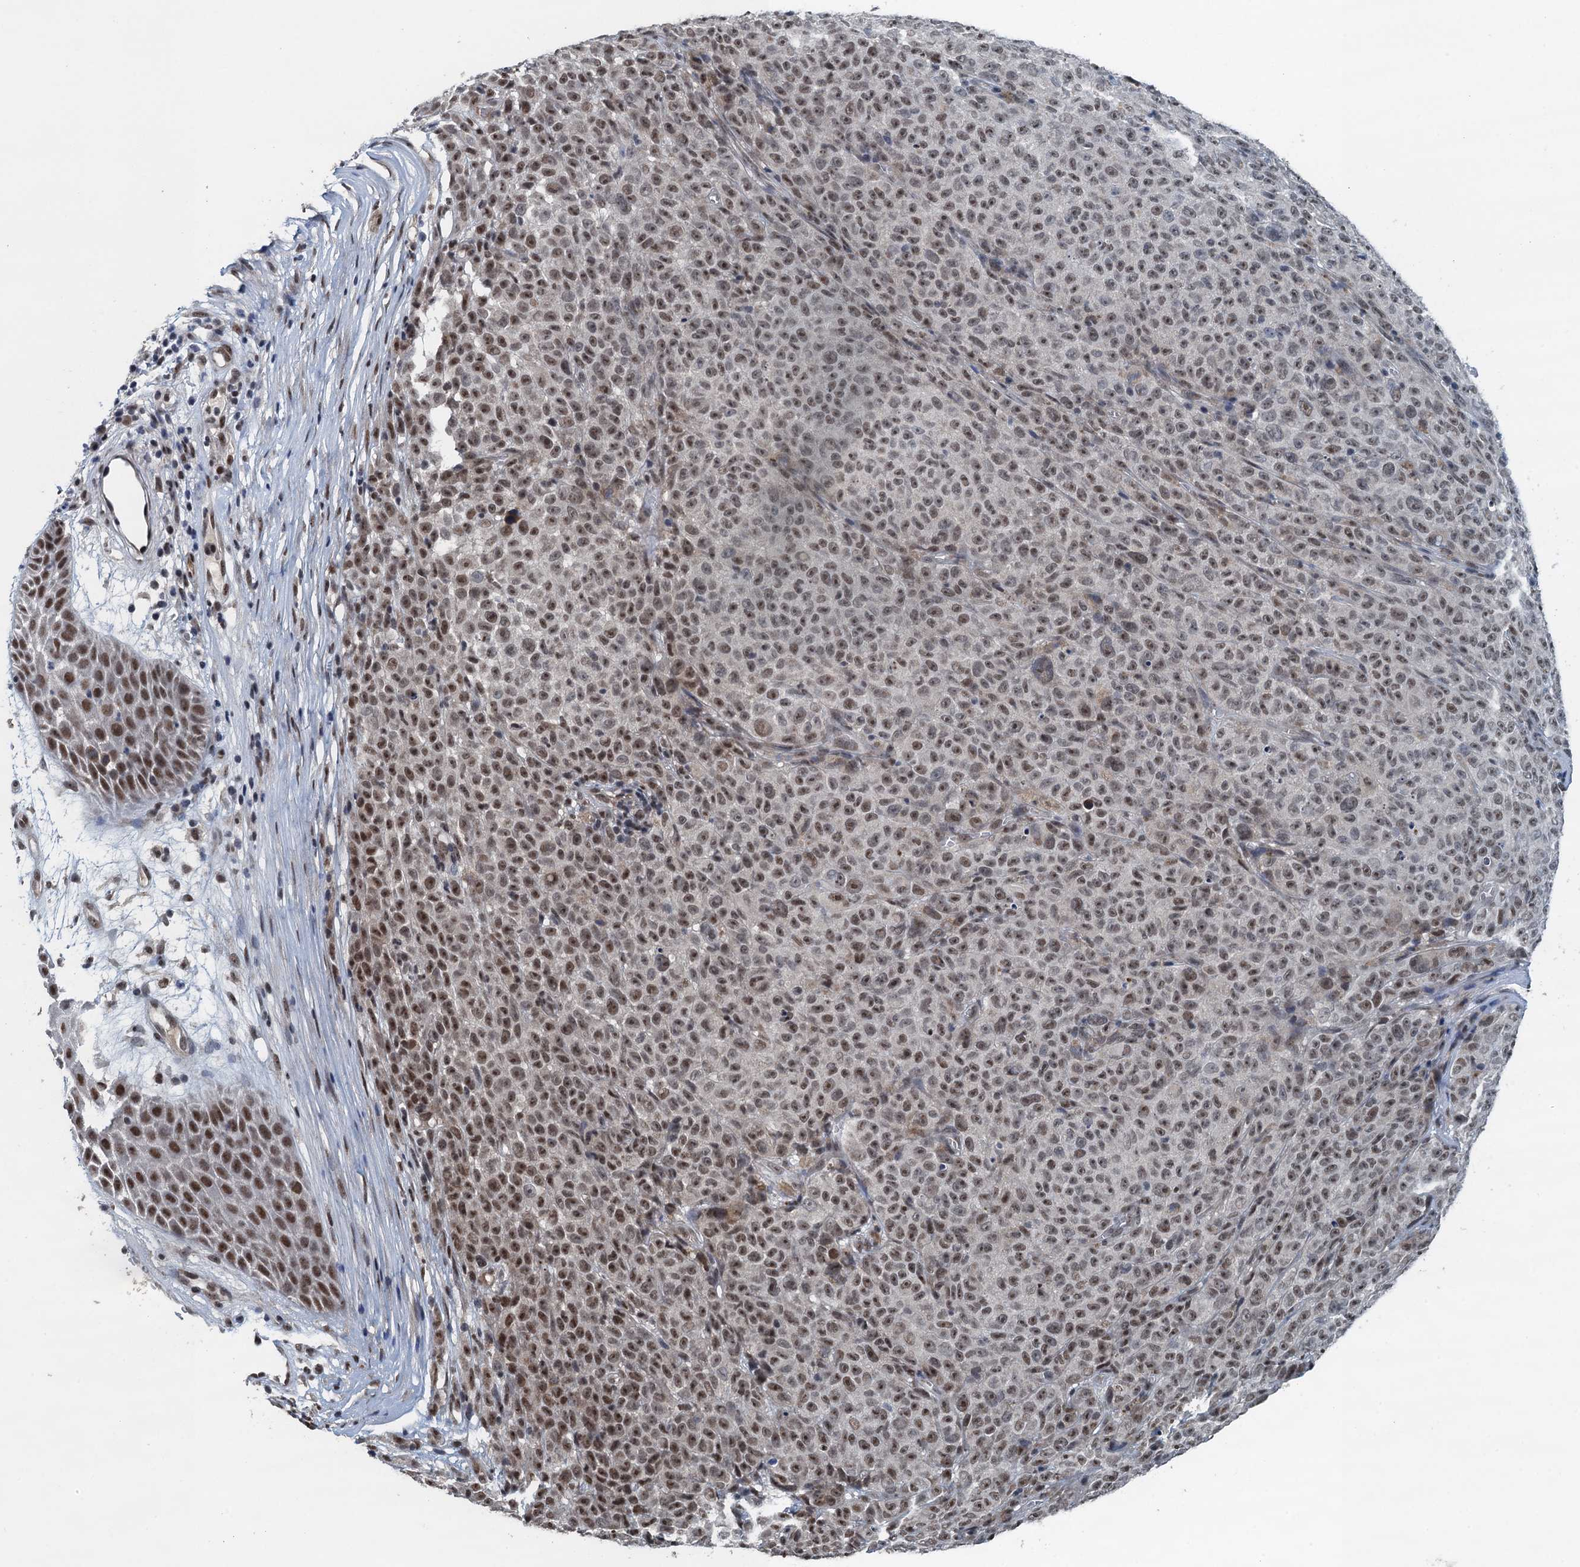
{"staining": {"intensity": "moderate", "quantity": ">75%", "location": "nuclear"}, "tissue": "melanoma", "cell_type": "Tumor cells", "image_type": "cancer", "snomed": [{"axis": "morphology", "description": "Malignant melanoma, NOS"}, {"axis": "topography", "description": "Skin"}], "caption": "Immunohistochemical staining of melanoma reveals medium levels of moderate nuclear protein positivity in approximately >75% of tumor cells.", "gene": "MTA3", "patient": {"sex": "female", "age": 82}}